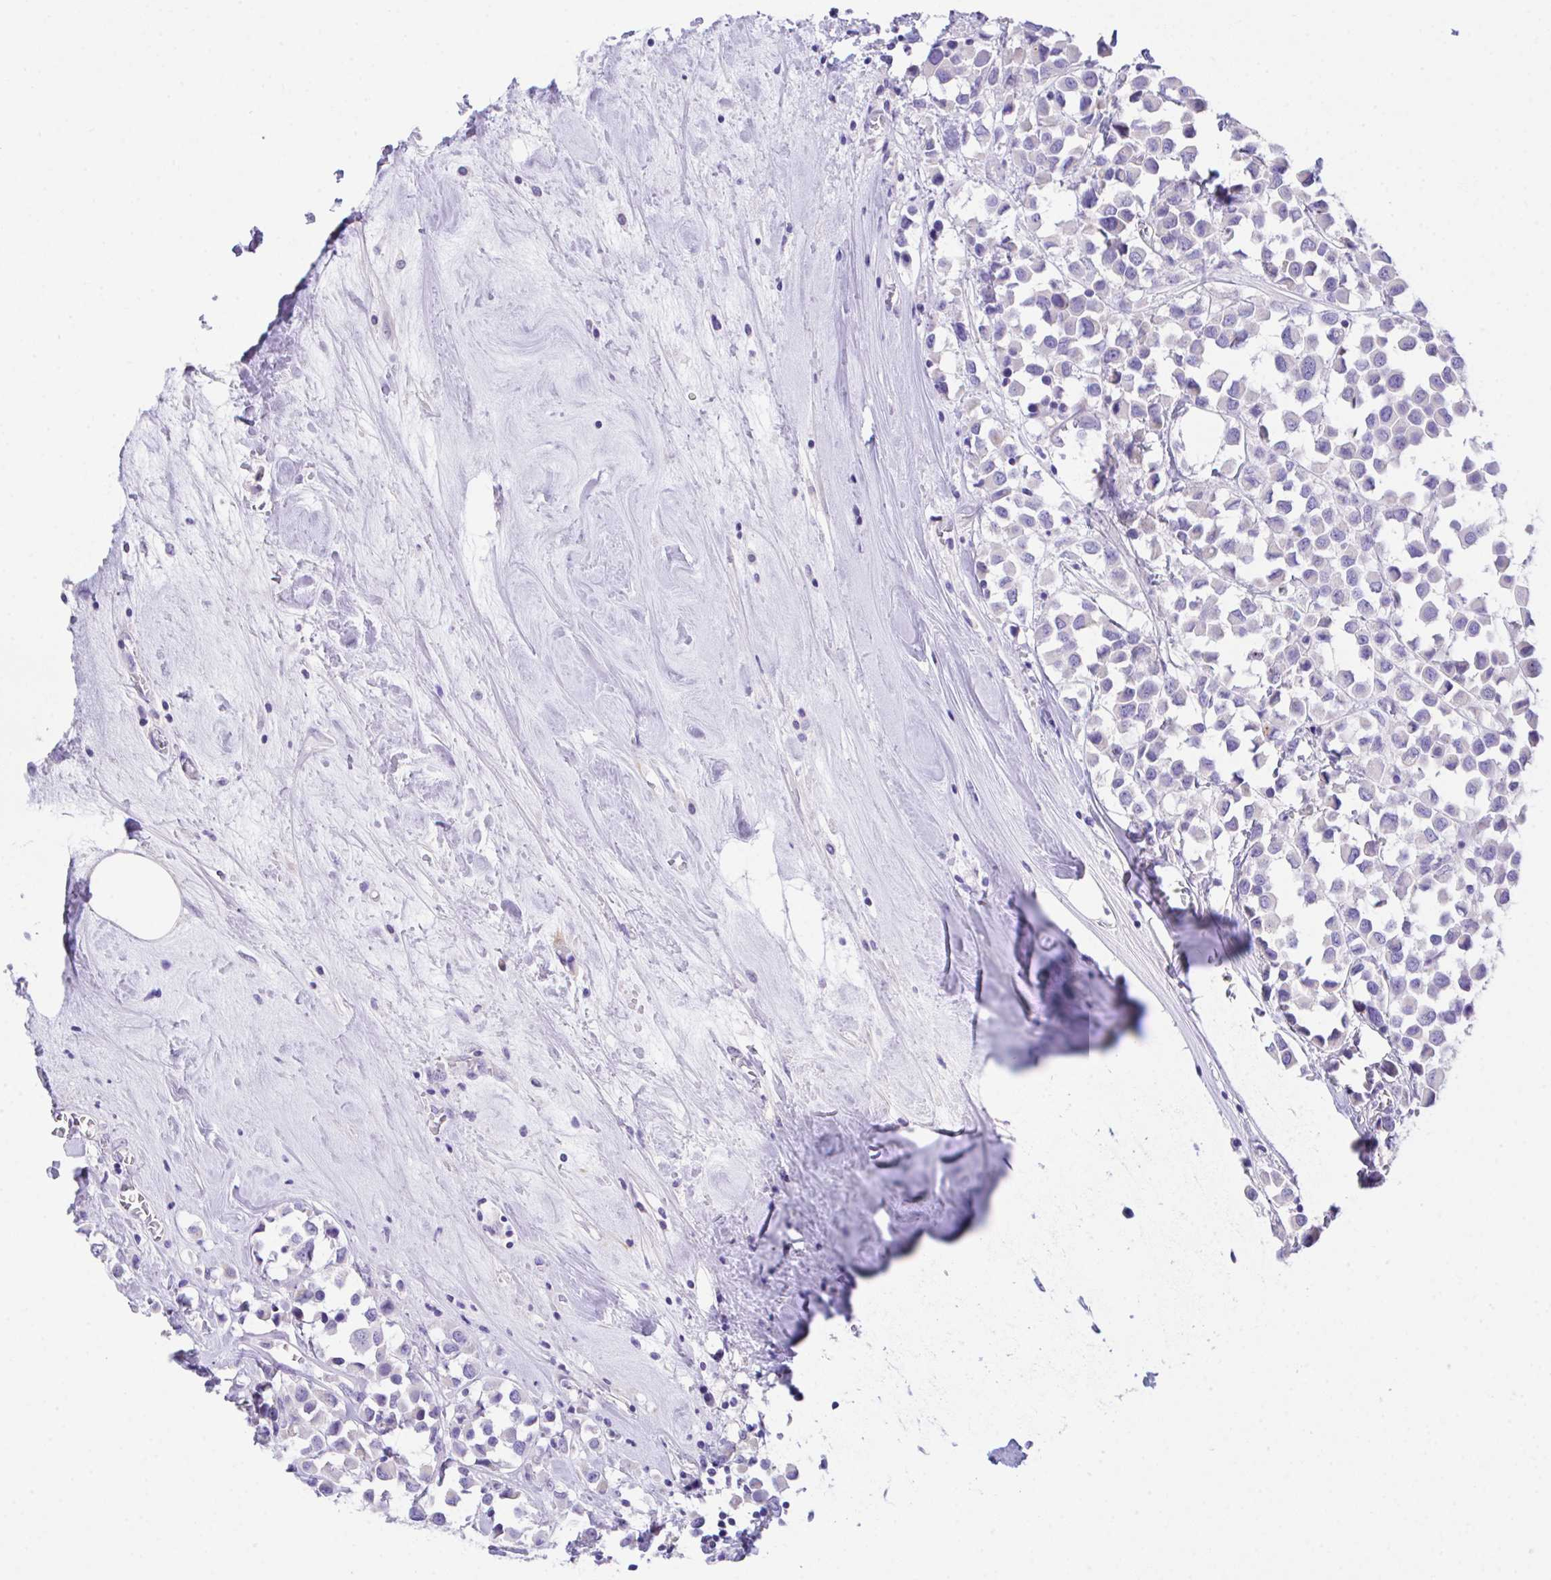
{"staining": {"intensity": "negative", "quantity": "none", "location": "none"}, "tissue": "breast cancer", "cell_type": "Tumor cells", "image_type": "cancer", "snomed": [{"axis": "morphology", "description": "Duct carcinoma"}, {"axis": "topography", "description": "Breast"}], "caption": "This is a histopathology image of immunohistochemistry (IHC) staining of infiltrating ductal carcinoma (breast), which shows no expression in tumor cells.", "gene": "SLC16A6", "patient": {"sex": "female", "age": 61}}